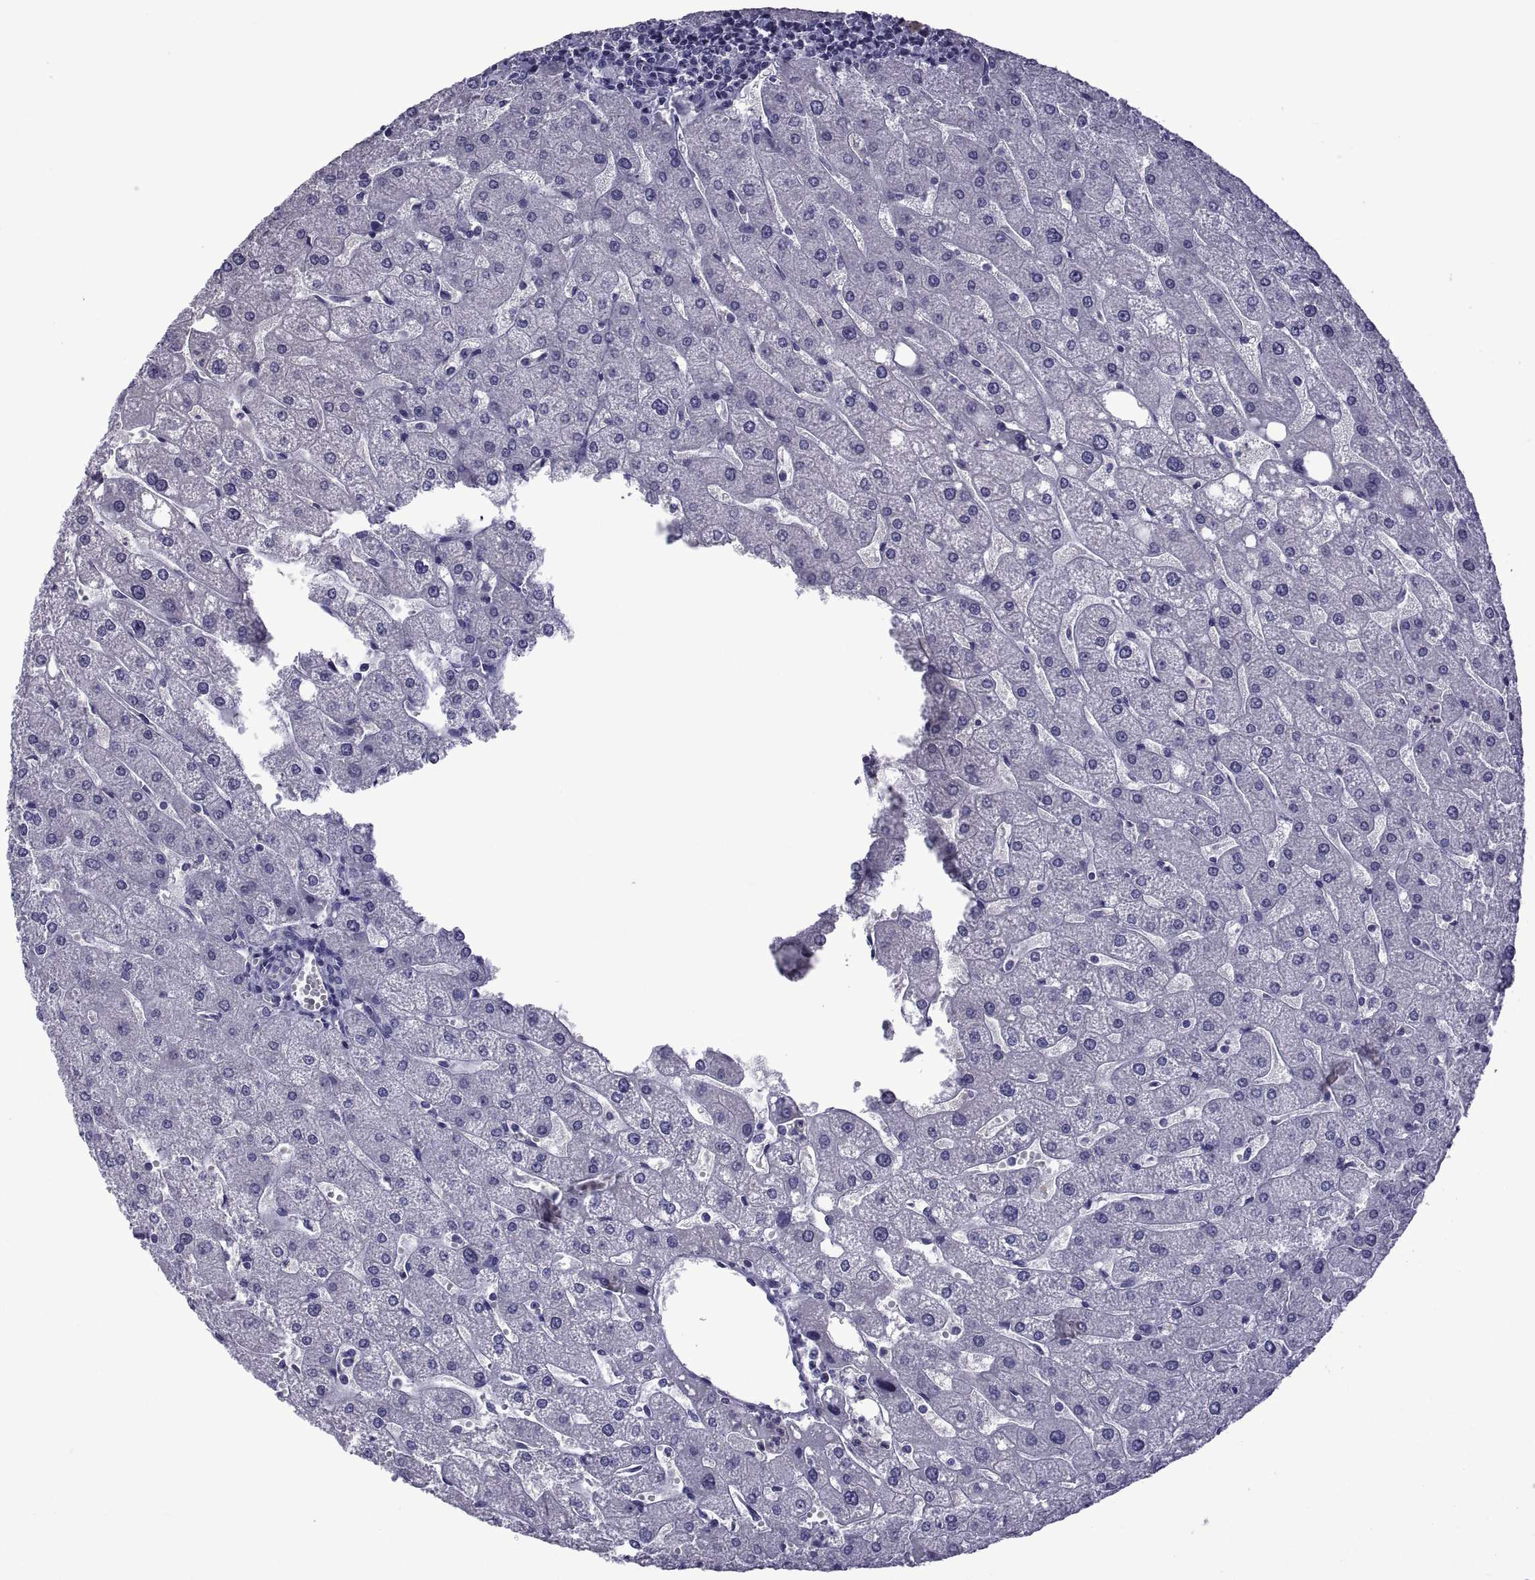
{"staining": {"intensity": "negative", "quantity": "none", "location": "none"}, "tissue": "liver", "cell_type": "Cholangiocytes", "image_type": "normal", "snomed": [{"axis": "morphology", "description": "Normal tissue, NOS"}, {"axis": "topography", "description": "Liver"}], "caption": "Protein analysis of benign liver displays no significant positivity in cholangiocytes.", "gene": "LCN9", "patient": {"sex": "male", "age": 67}}